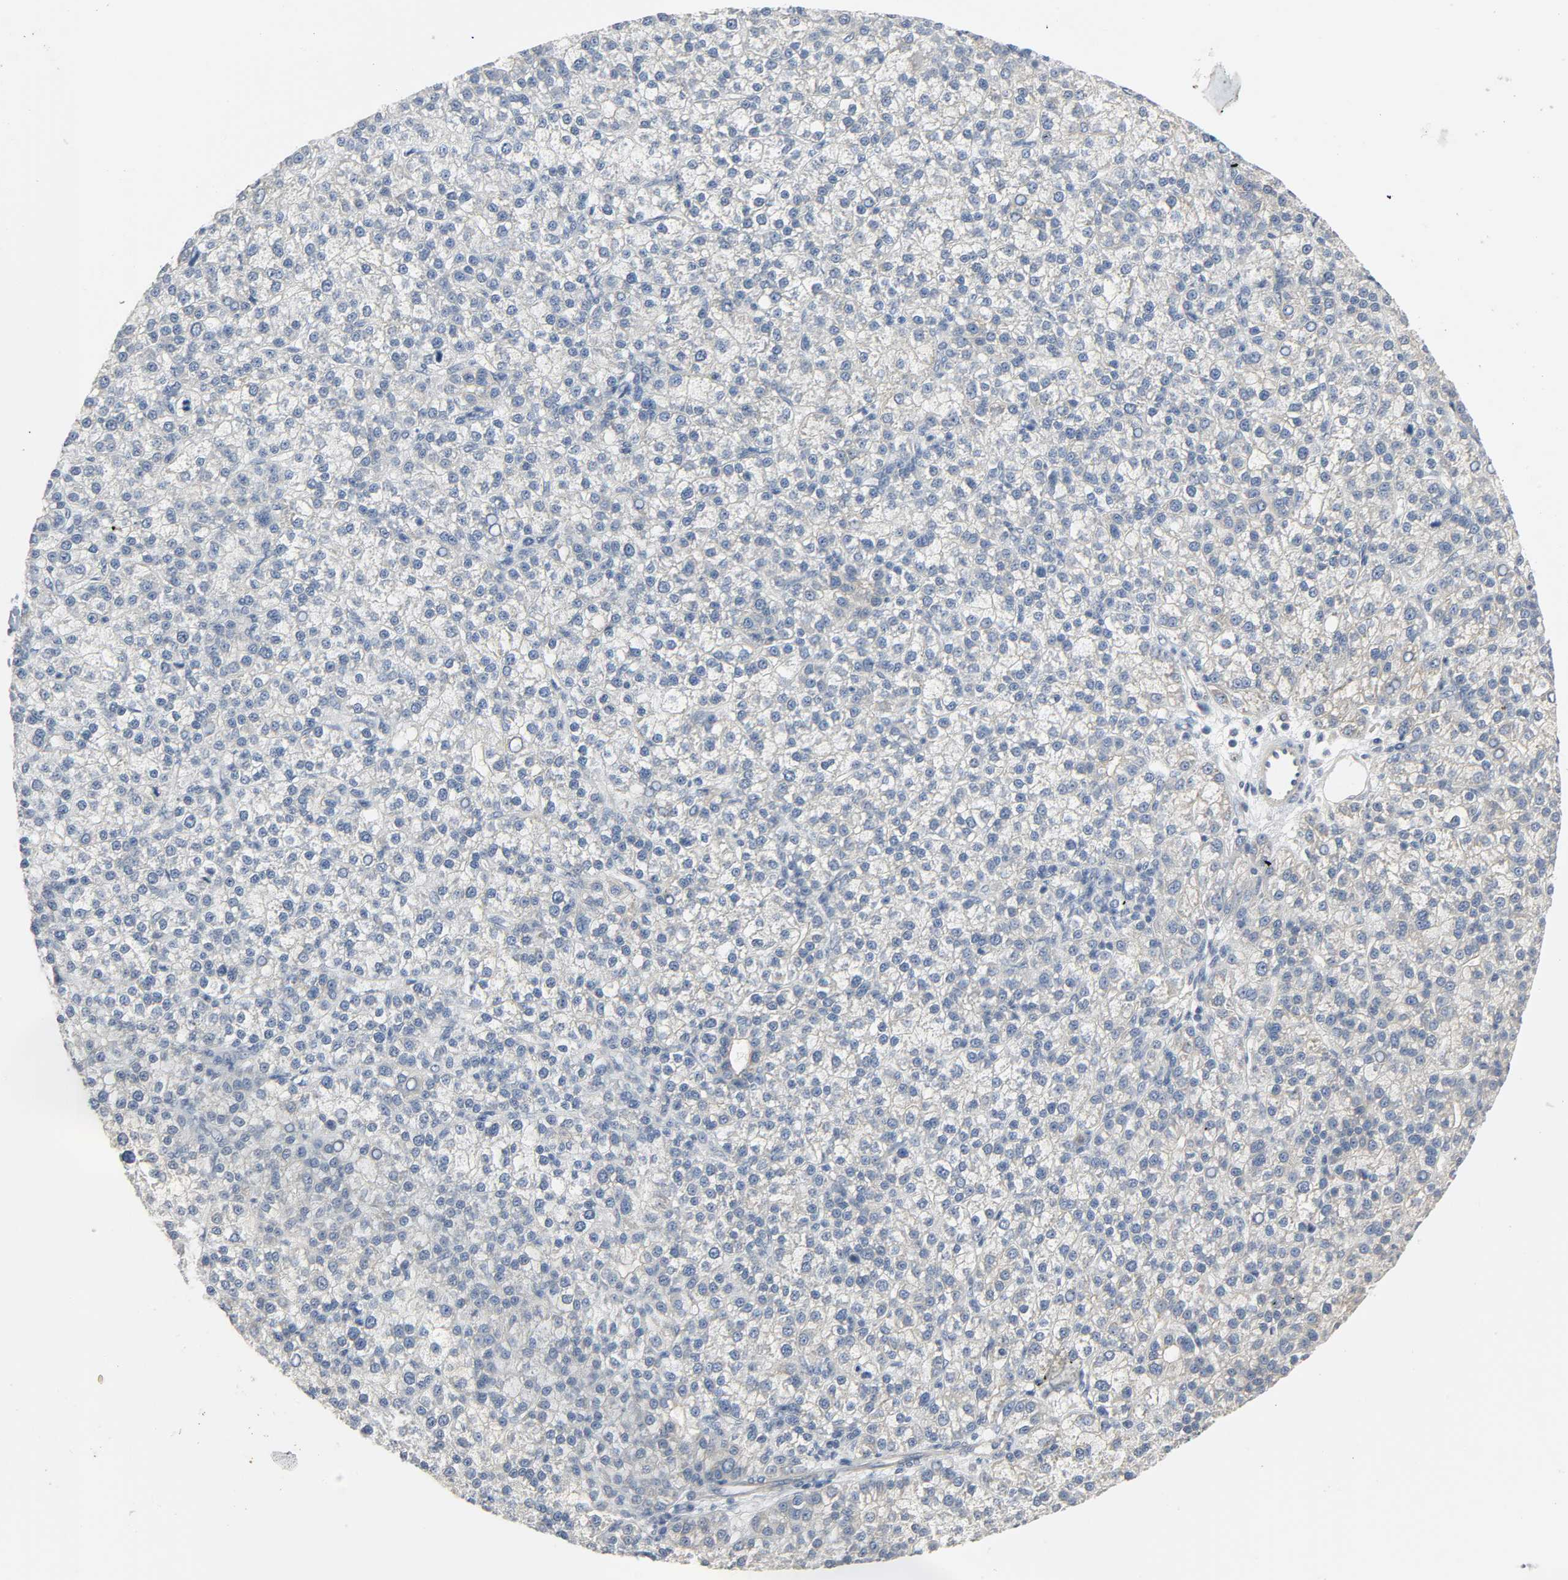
{"staining": {"intensity": "negative", "quantity": "none", "location": "none"}, "tissue": "liver cancer", "cell_type": "Tumor cells", "image_type": "cancer", "snomed": [{"axis": "morphology", "description": "Carcinoma, Hepatocellular, NOS"}, {"axis": "topography", "description": "Liver"}], "caption": "High power microscopy histopathology image of an immunohistochemistry photomicrograph of hepatocellular carcinoma (liver), revealing no significant positivity in tumor cells.", "gene": "LIMCH1", "patient": {"sex": "female", "age": 58}}